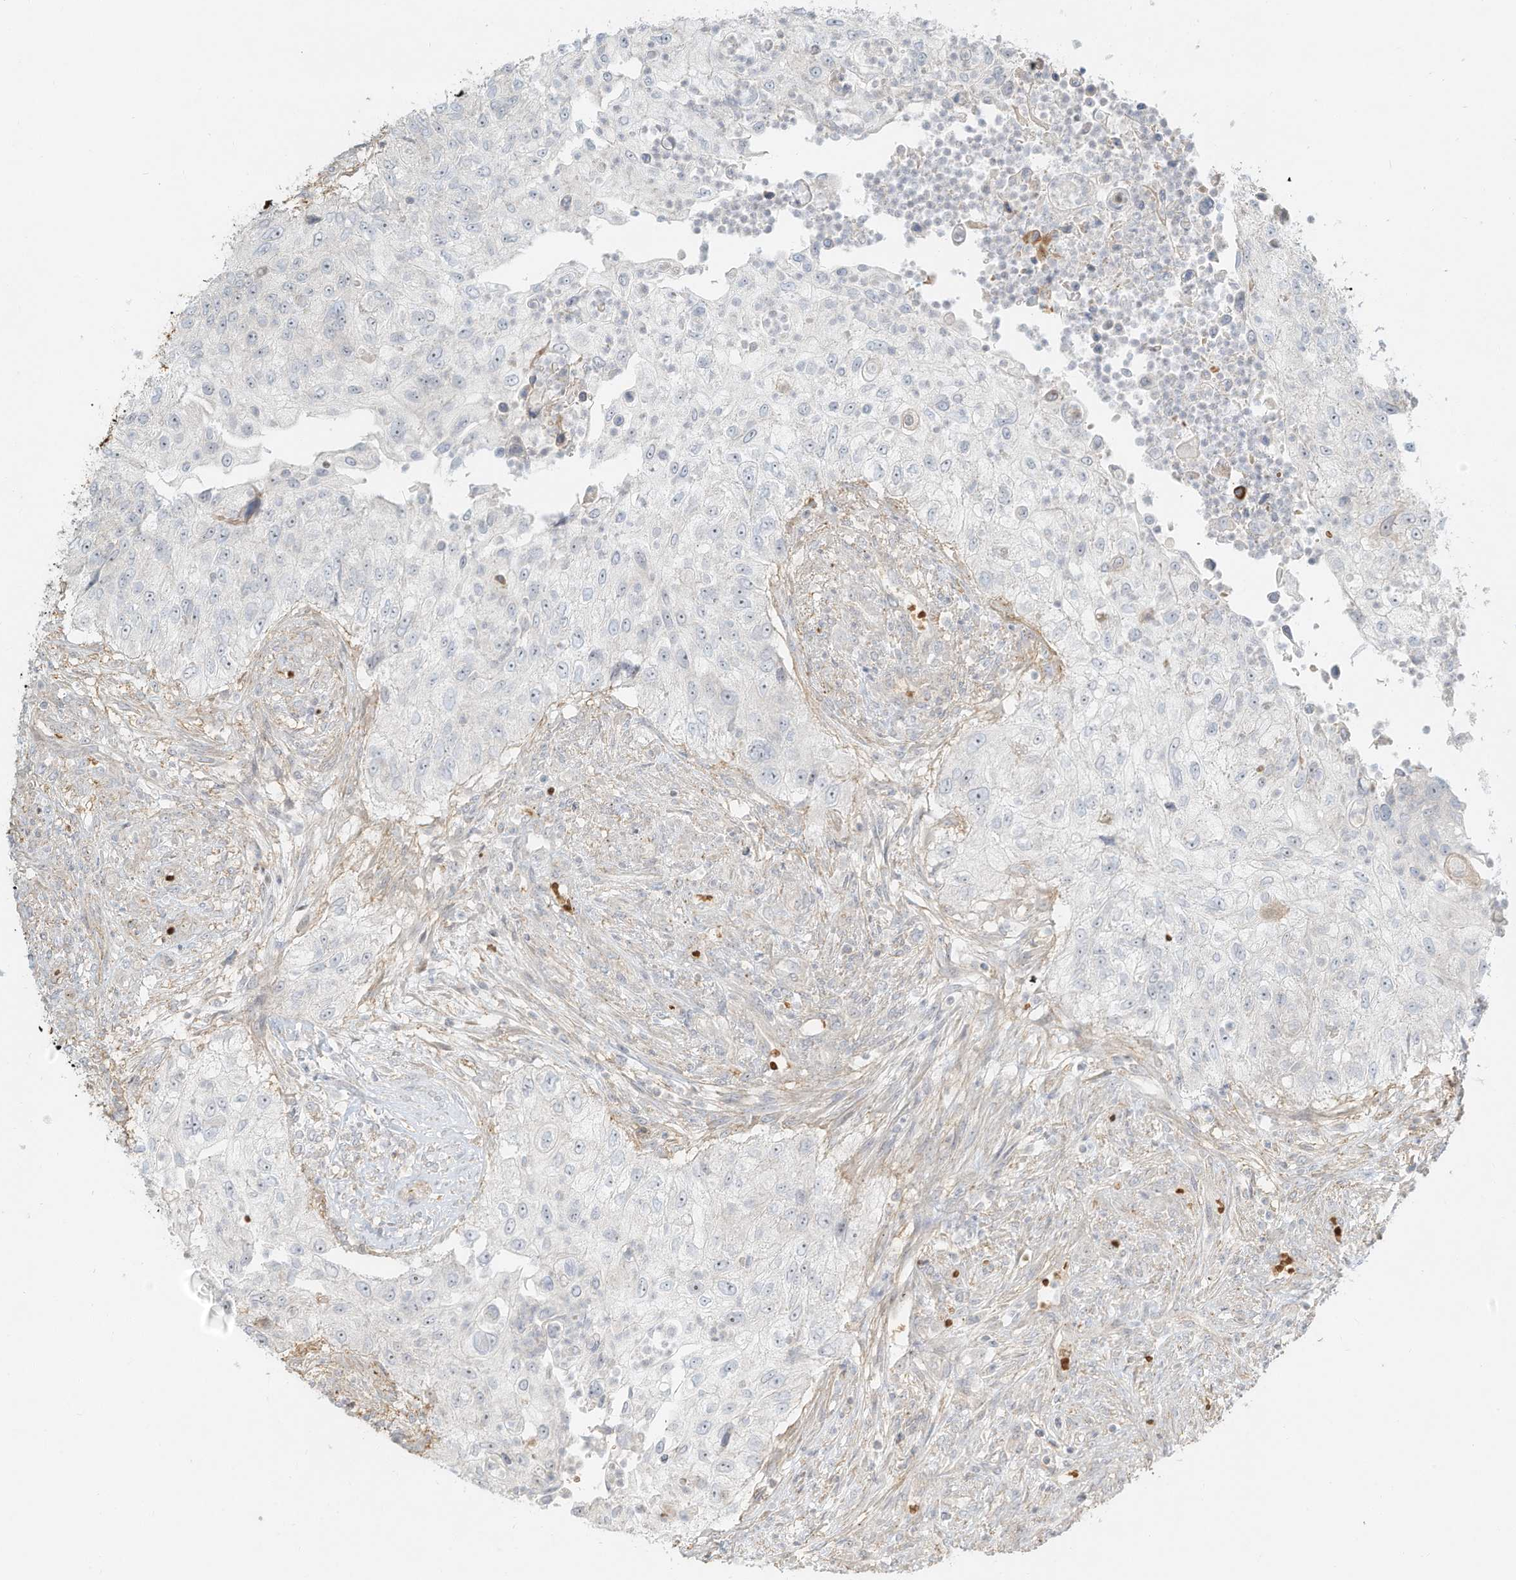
{"staining": {"intensity": "negative", "quantity": "none", "location": "none"}, "tissue": "urothelial cancer", "cell_type": "Tumor cells", "image_type": "cancer", "snomed": [{"axis": "morphology", "description": "Urothelial carcinoma, High grade"}, {"axis": "topography", "description": "Urinary bladder"}], "caption": "A high-resolution image shows immunohistochemistry (IHC) staining of urothelial cancer, which demonstrates no significant staining in tumor cells.", "gene": "OFD1", "patient": {"sex": "female", "age": 60}}